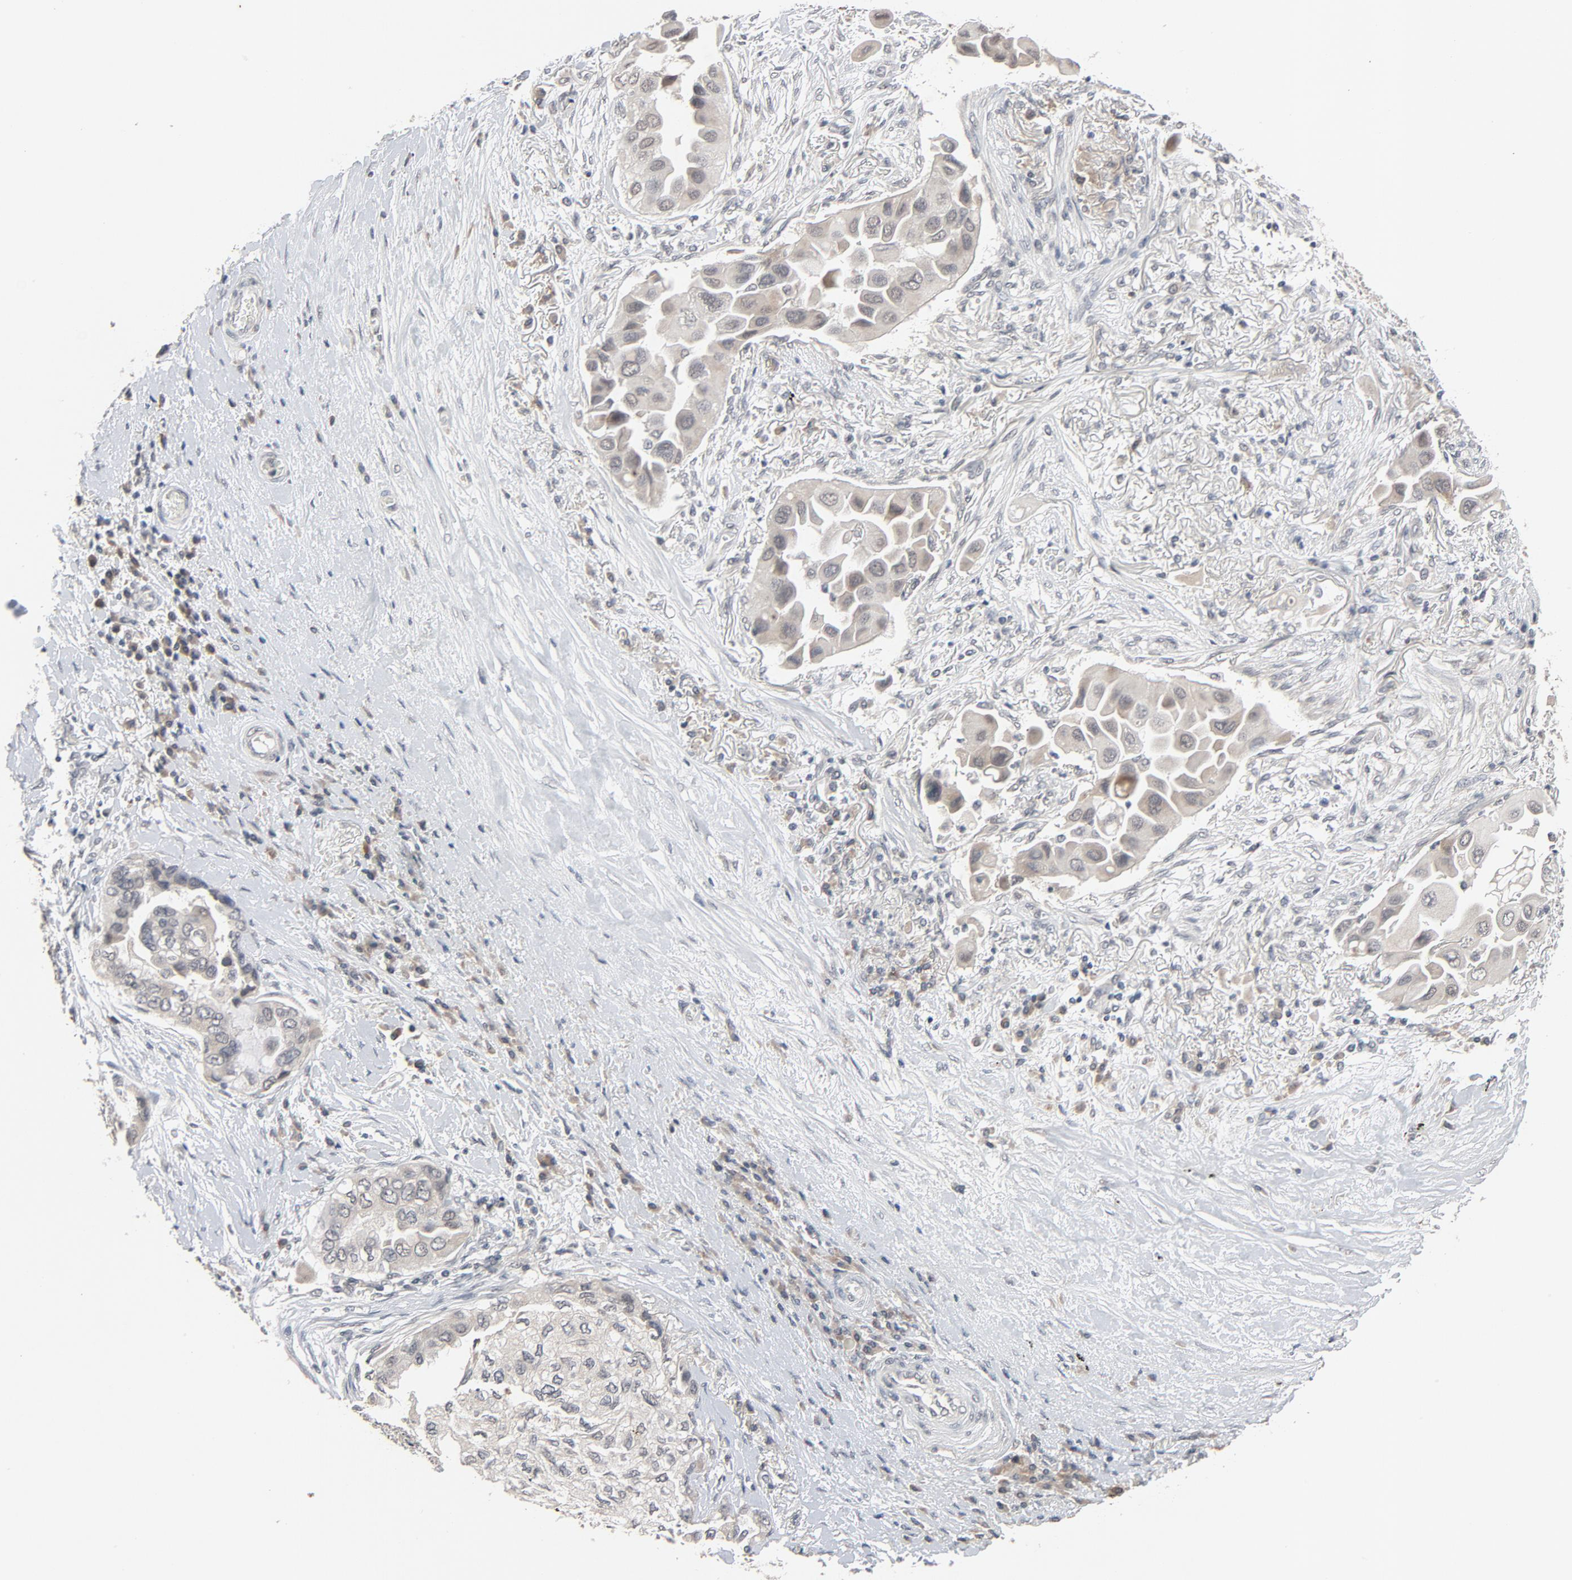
{"staining": {"intensity": "negative", "quantity": "none", "location": "none"}, "tissue": "lung cancer", "cell_type": "Tumor cells", "image_type": "cancer", "snomed": [{"axis": "morphology", "description": "Adenocarcinoma, NOS"}, {"axis": "topography", "description": "Lung"}], "caption": "High magnification brightfield microscopy of lung adenocarcinoma stained with DAB (brown) and counterstained with hematoxylin (blue): tumor cells show no significant staining. Brightfield microscopy of immunohistochemistry (IHC) stained with DAB (brown) and hematoxylin (blue), captured at high magnification.", "gene": "MT3", "patient": {"sex": "female", "age": 76}}